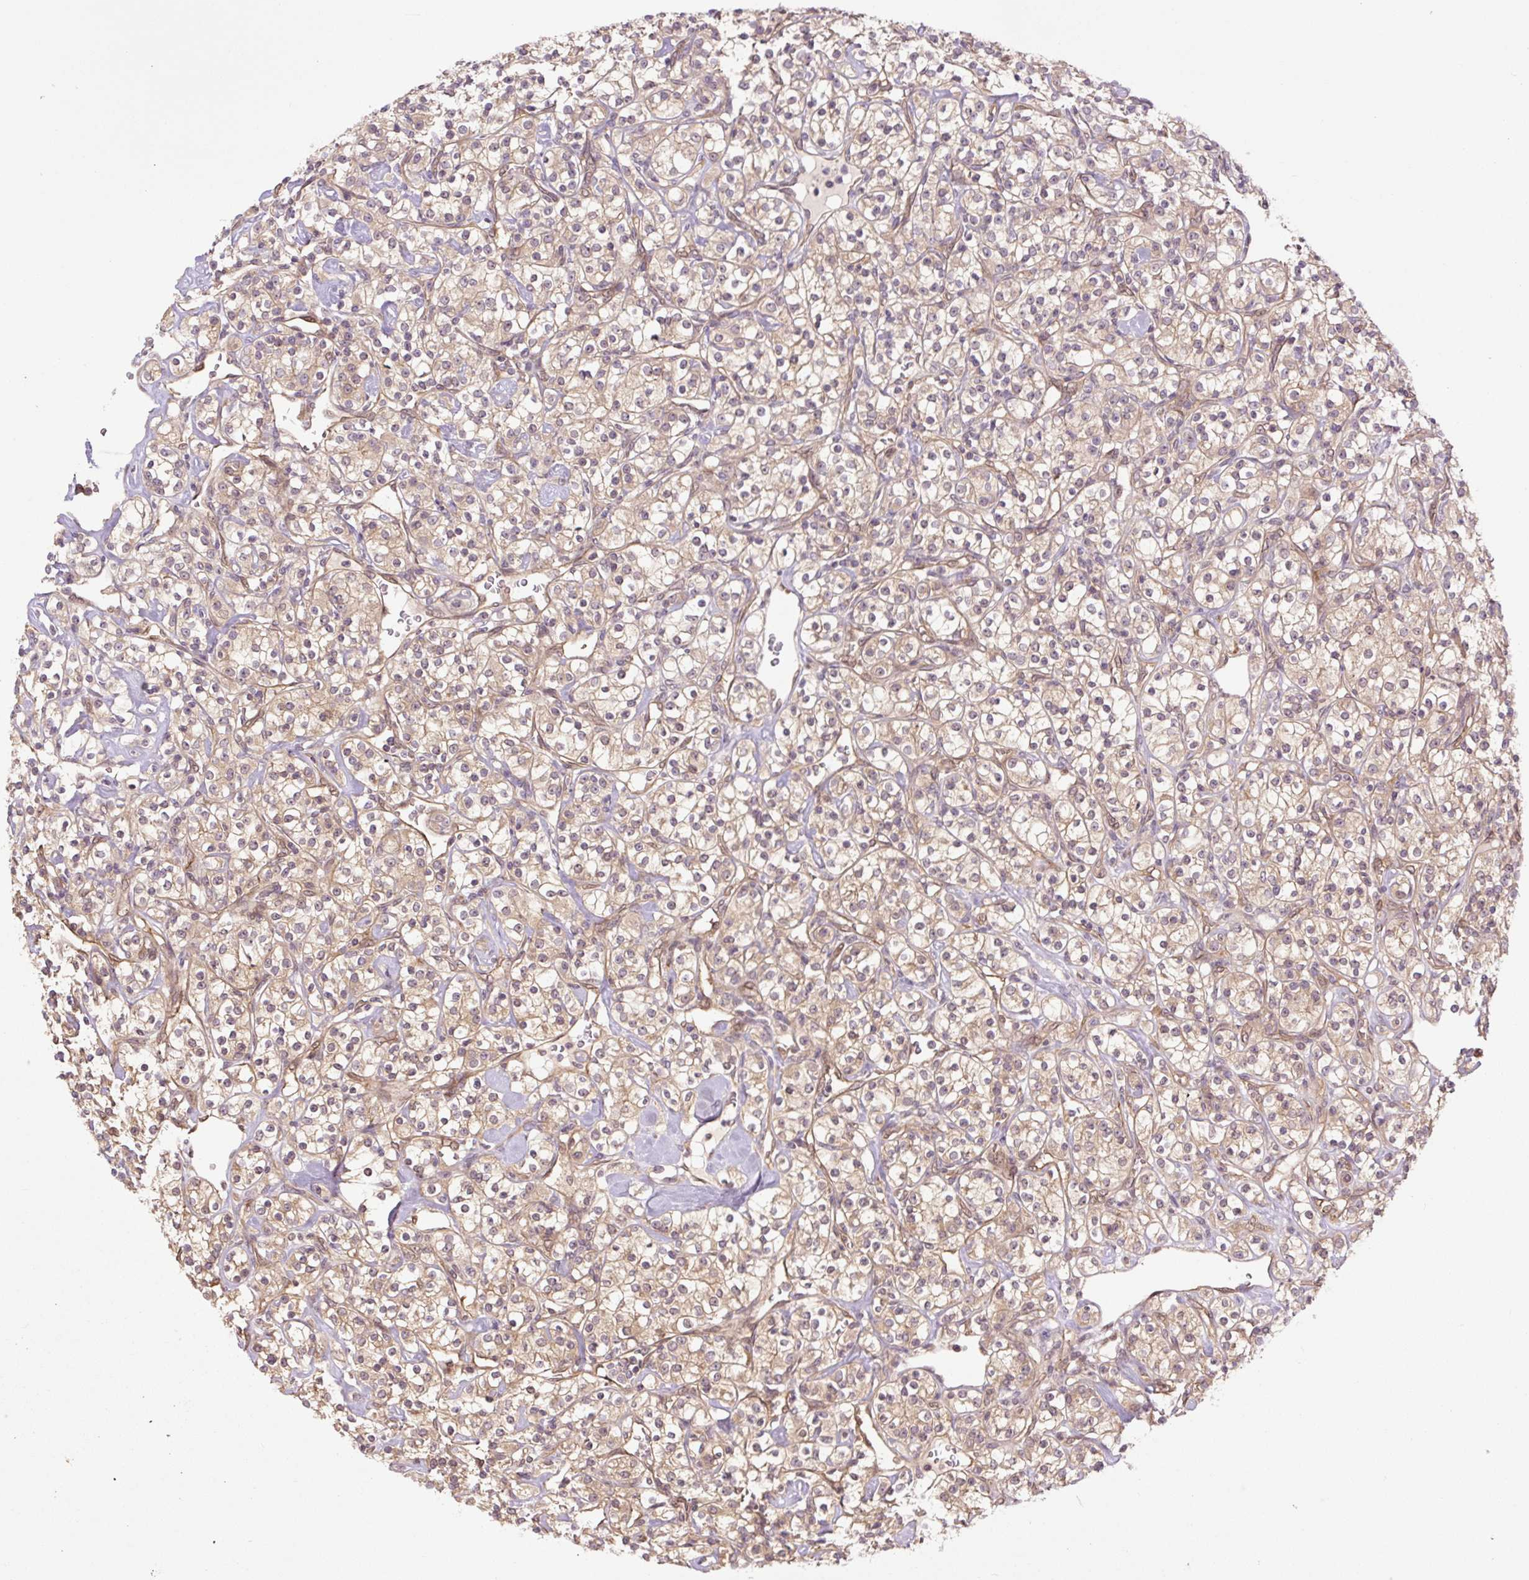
{"staining": {"intensity": "weak", "quantity": ">75%", "location": "cytoplasmic/membranous"}, "tissue": "renal cancer", "cell_type": "Tumor cells", "image_type": "cancer", "snomed": [{"axis": "morphology", "description": "Adenocarcinoma, NOS"}, {"axis": "topography", "description": "Kidney"}], "caption": "A high-resolution micrograph shows immunohistochemistry staining of renal cancer, which displays weak cytoplasmic/membranous positivity in approximately >75% of tumor cells.", "gene": "TPT1", "patient": {"sex": "male", "age": 77}}